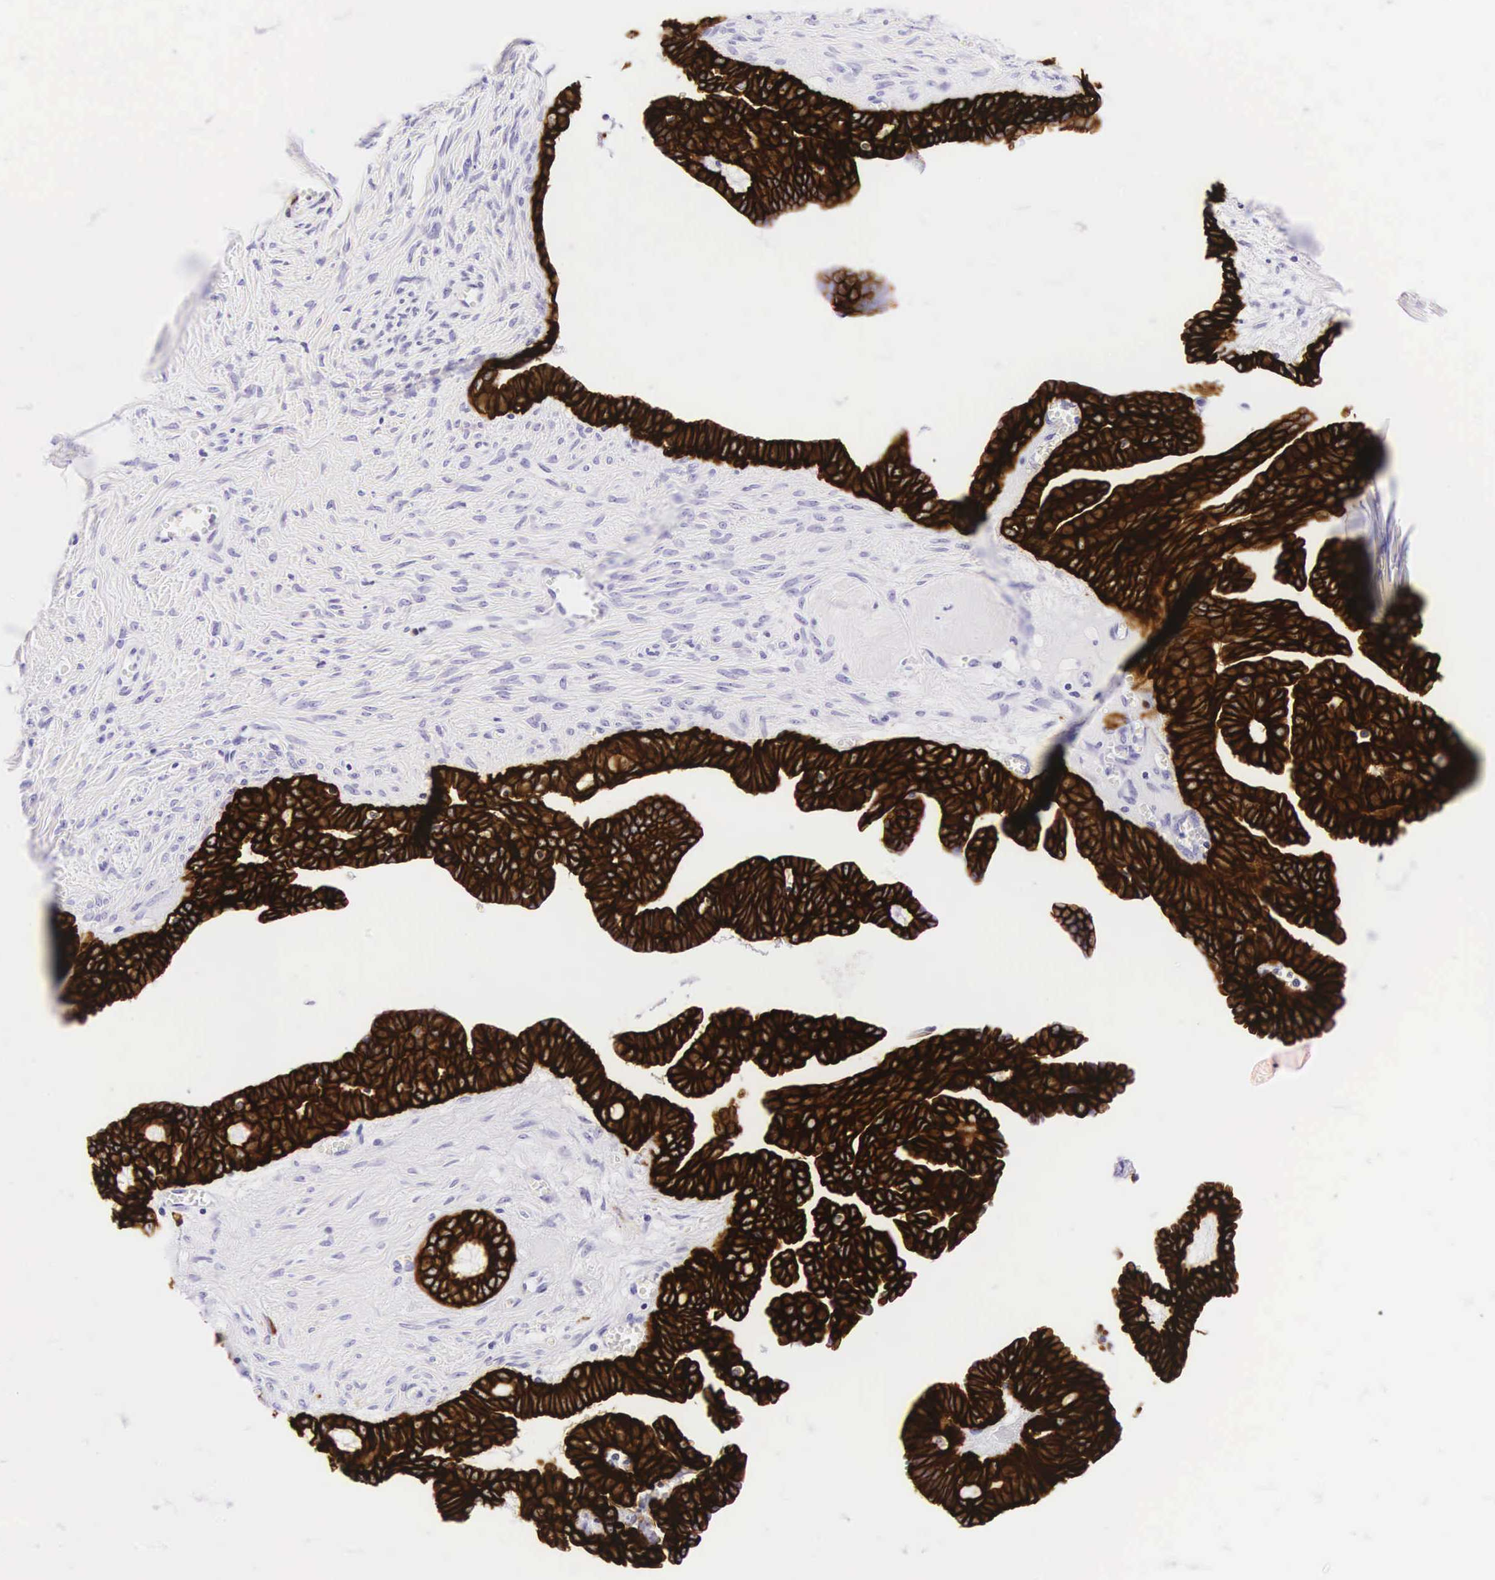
{"staining": {"intensity": "strong", "quantity": ">75%", "location": "cytoplasmic/membranous"}, "tissue": "ovarian cancer", "cell_type": "Tumor cells", "image_type": "cancer", "snomed": [{"axis": "morphology", "description": "Cystadenocarcinoma, serous, NOS"}, {"axis": "topography", "description": "Ovary"}], "caption": "Protein staining of serous cystadenocarcinoma (ovarian) tissue exhibits strong cytoplasmic/membranous expression in about >75% of tumor cells.", "gene": "KRT18", "patient": {"sex": "female", "age": 71}}